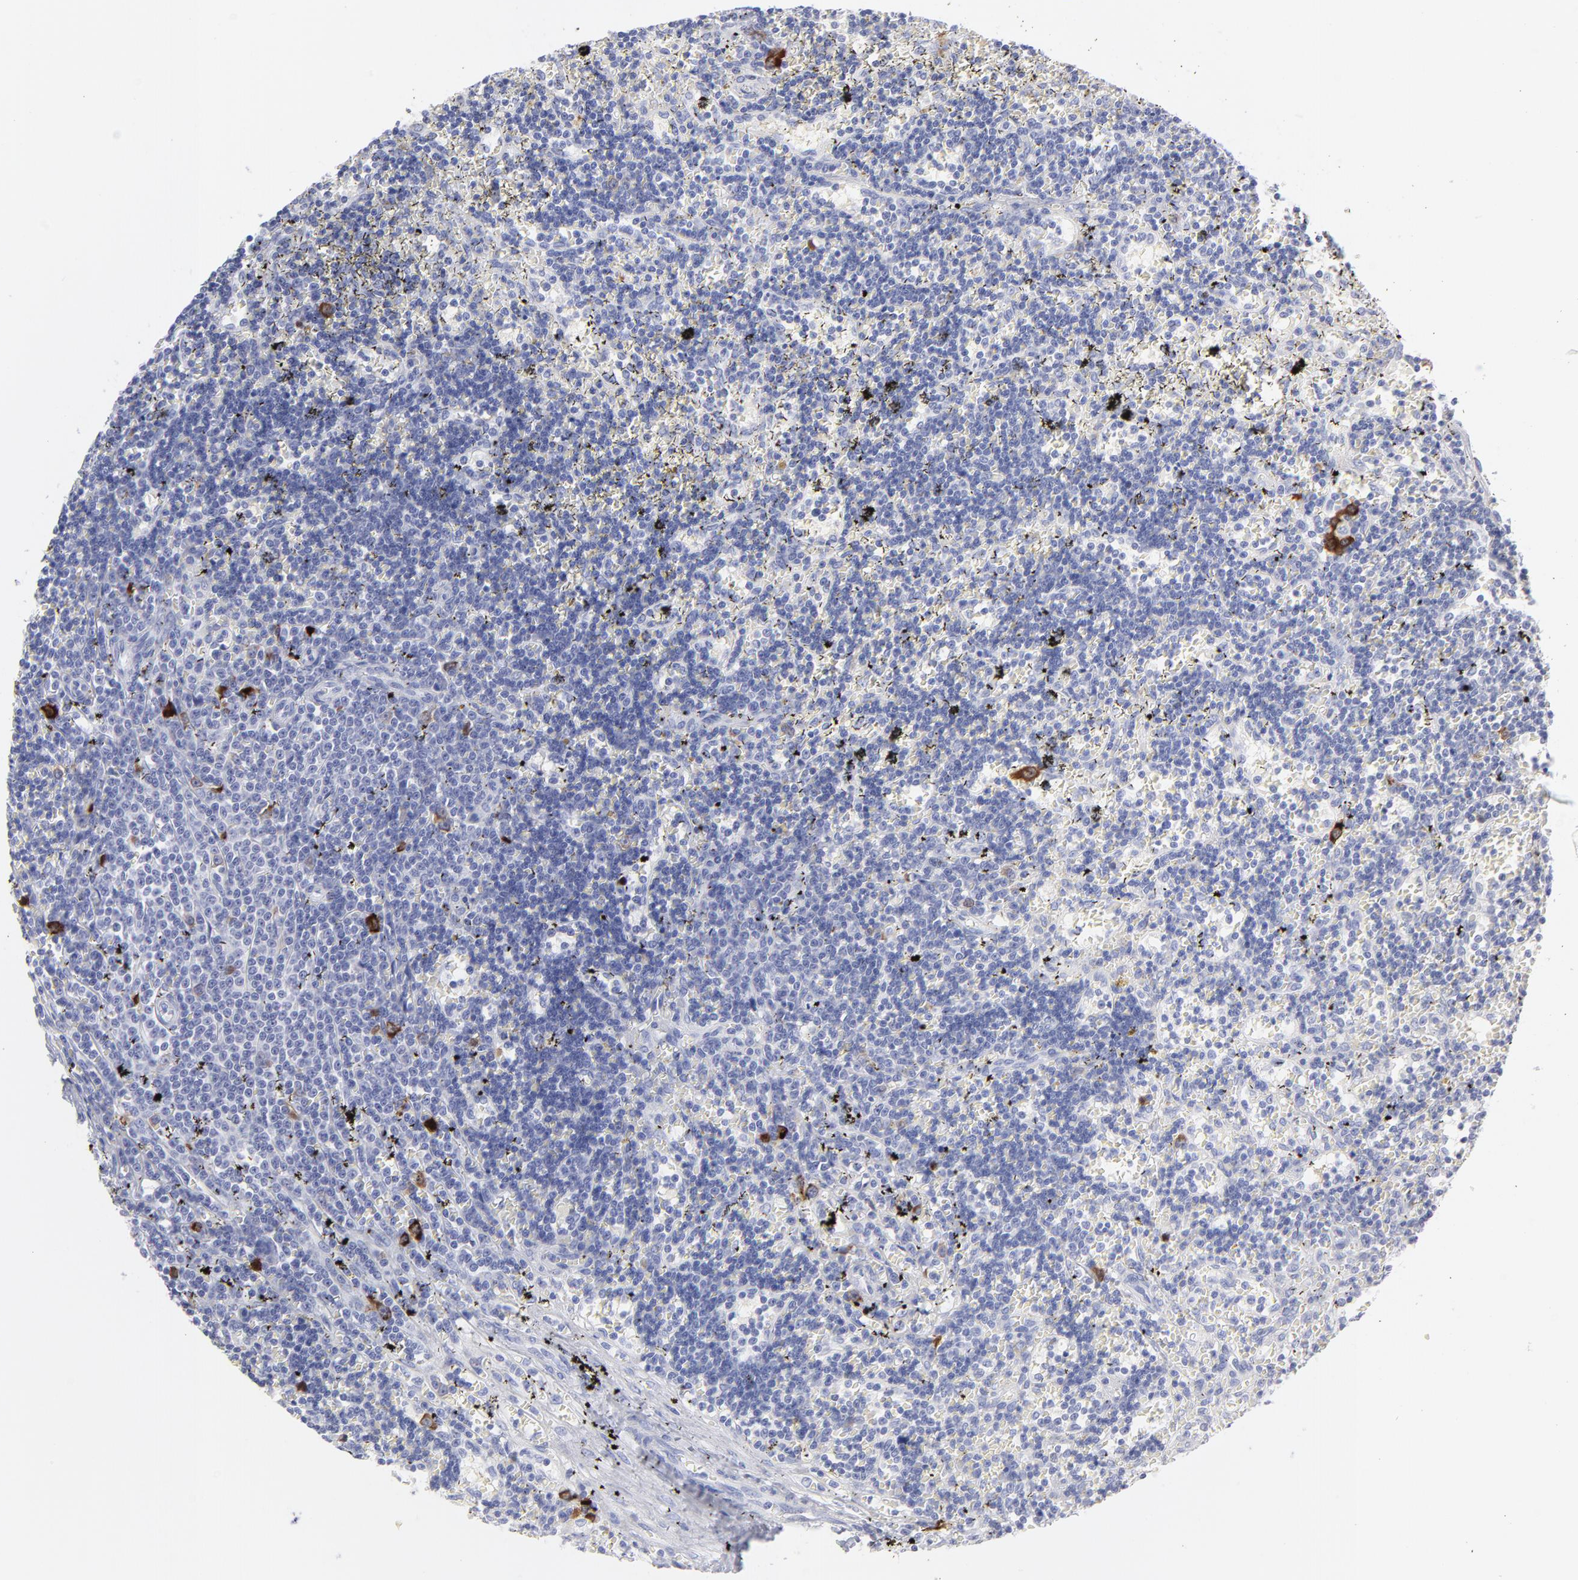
{"staining": {"intensity": "strong", "quantity": "<25%", "location": "cytoplasmic/membranous"}, "tissue": "lymphoma", "cell_type": "Tumor cells", "image_type": "cancer", "snomed": [{"axis": "morphology", "description": "Malignant lymphoma, non-Hodgkin's type, Low grade"}, {"axis": "topography", "description": "Spleen"}], "caption": "Protein analysis of lymphoma tissue demonstrates strong cytoplasmic/membranous staining in about <25% of tumor cells.", "gene": "CCNB1", "patient": {"sex": "male", "age": 60}}